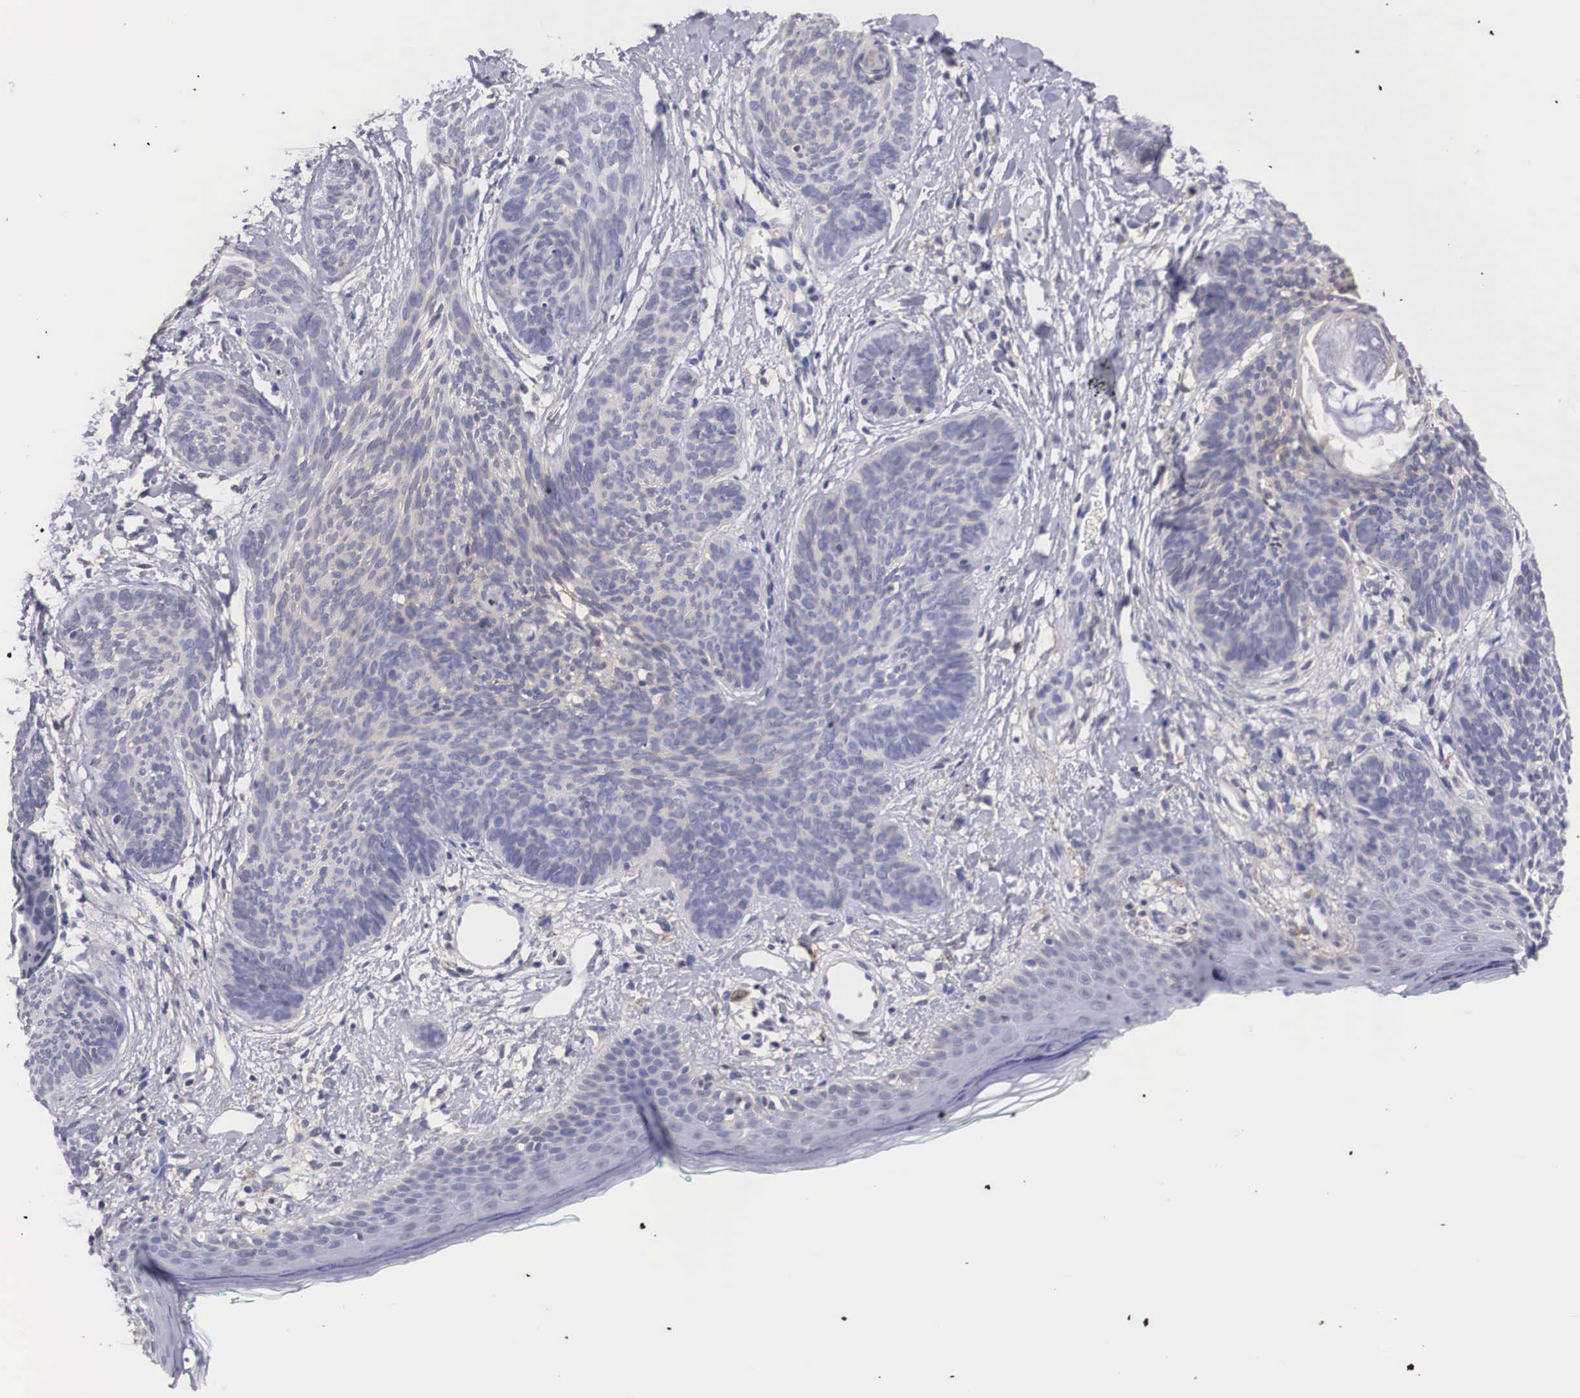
{"staining": {"intensity": "negative", "quantity": "none", "location": "none"}, "tissue": "skin cancer", "cell_type": "Tumor cells", "image_type": "cancer", "snomed": [{"axis": "morphology", "description": "Basal cell carcinoma"}, {"axis": "topography", "description": "Skin"}], "caption": "Protein analysis of skin basal cell carcinoma demonstrates no significant expression in tumor cells.", "gene": "NR4A2", "patient": {"sex": "female", "age": 81}}